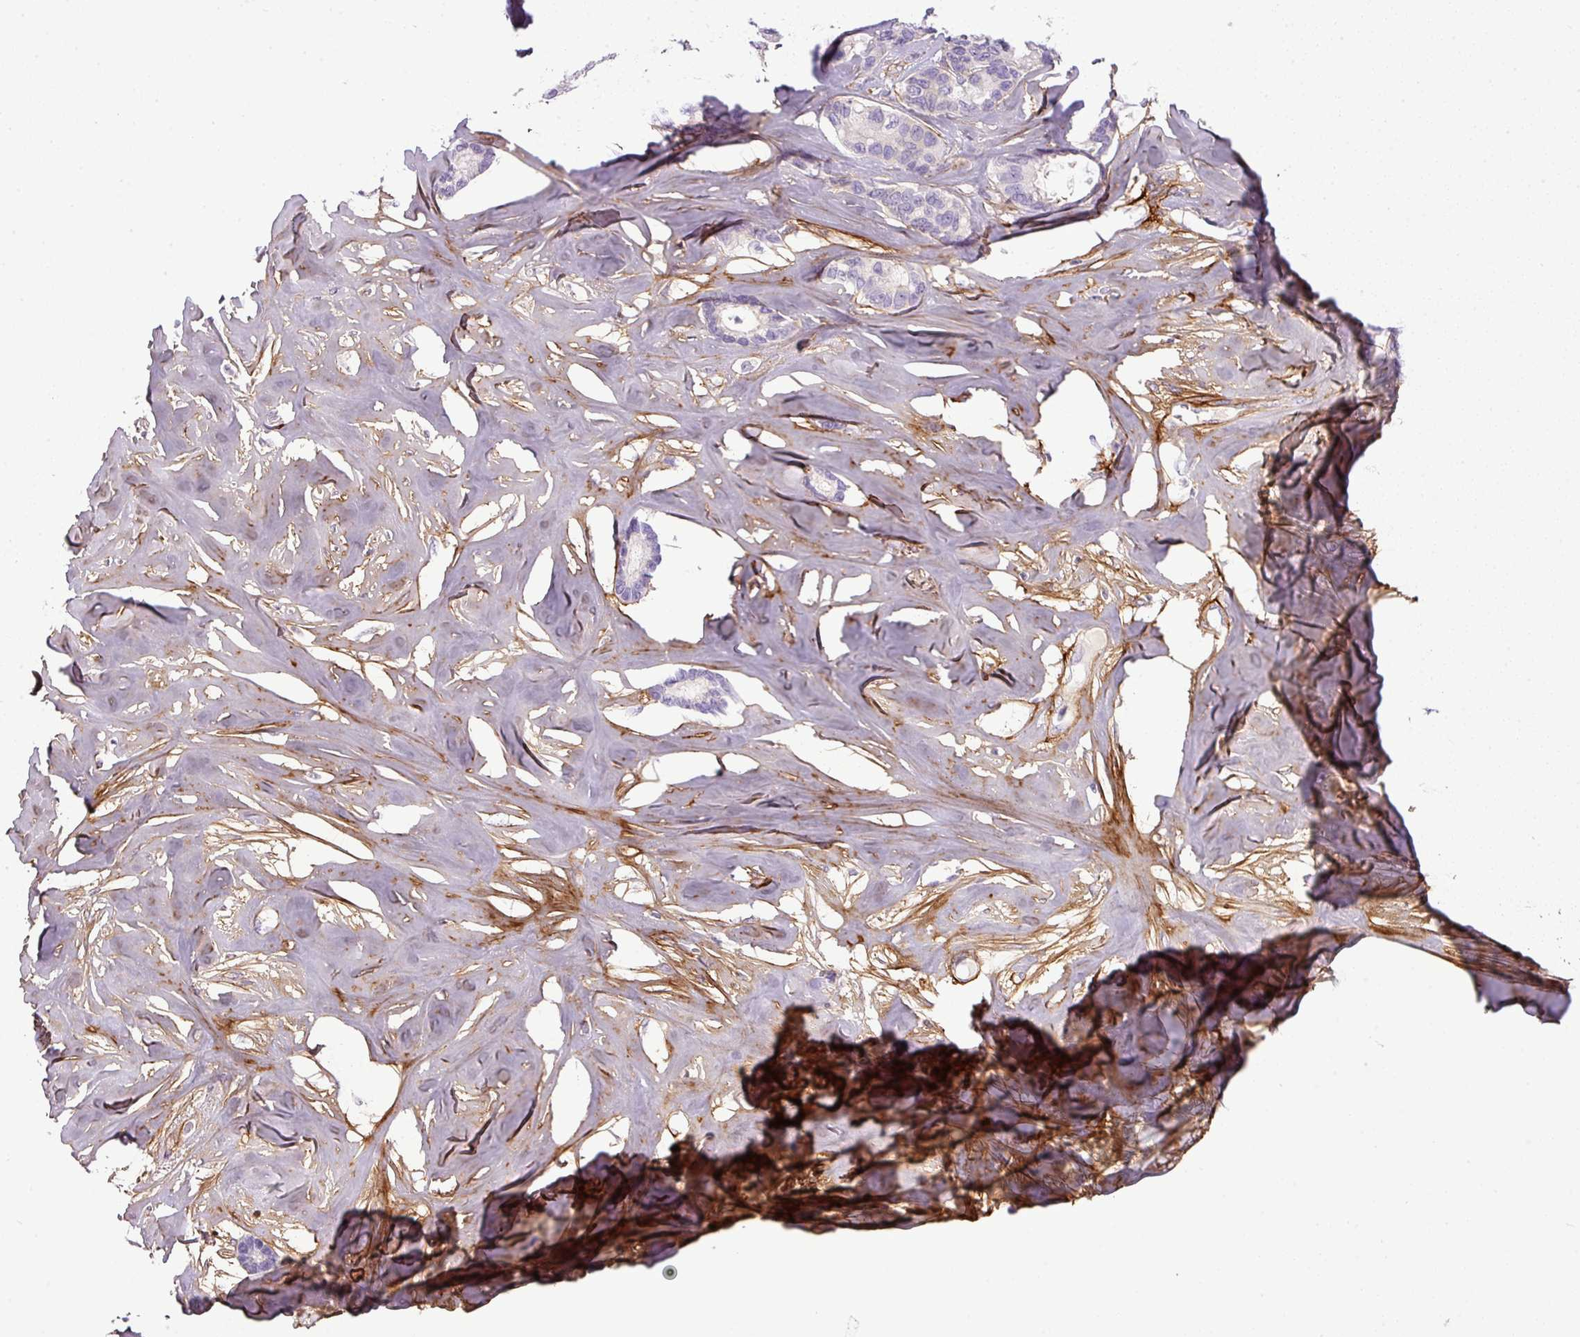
{"staining": {"intensity": "negative", "quantity": "none", "location": "none"}, "tissue": "breast cancer", "cell_type": "Tumor cells", "image_type": "cancer", "snomed": [{"axis": "morphology", "description": "Duct carcinoma"}, {"axis": "topography", "description": "Breast"}], "caption": "Immunohistochemistry histopathology image of human breast cancer (intraductal carcinoma) stained for a protein (brown), which demonstrates no positivity in tumor cells.", "gene": "PARD6G", "patient": {"sex": "female", "age": 87}}